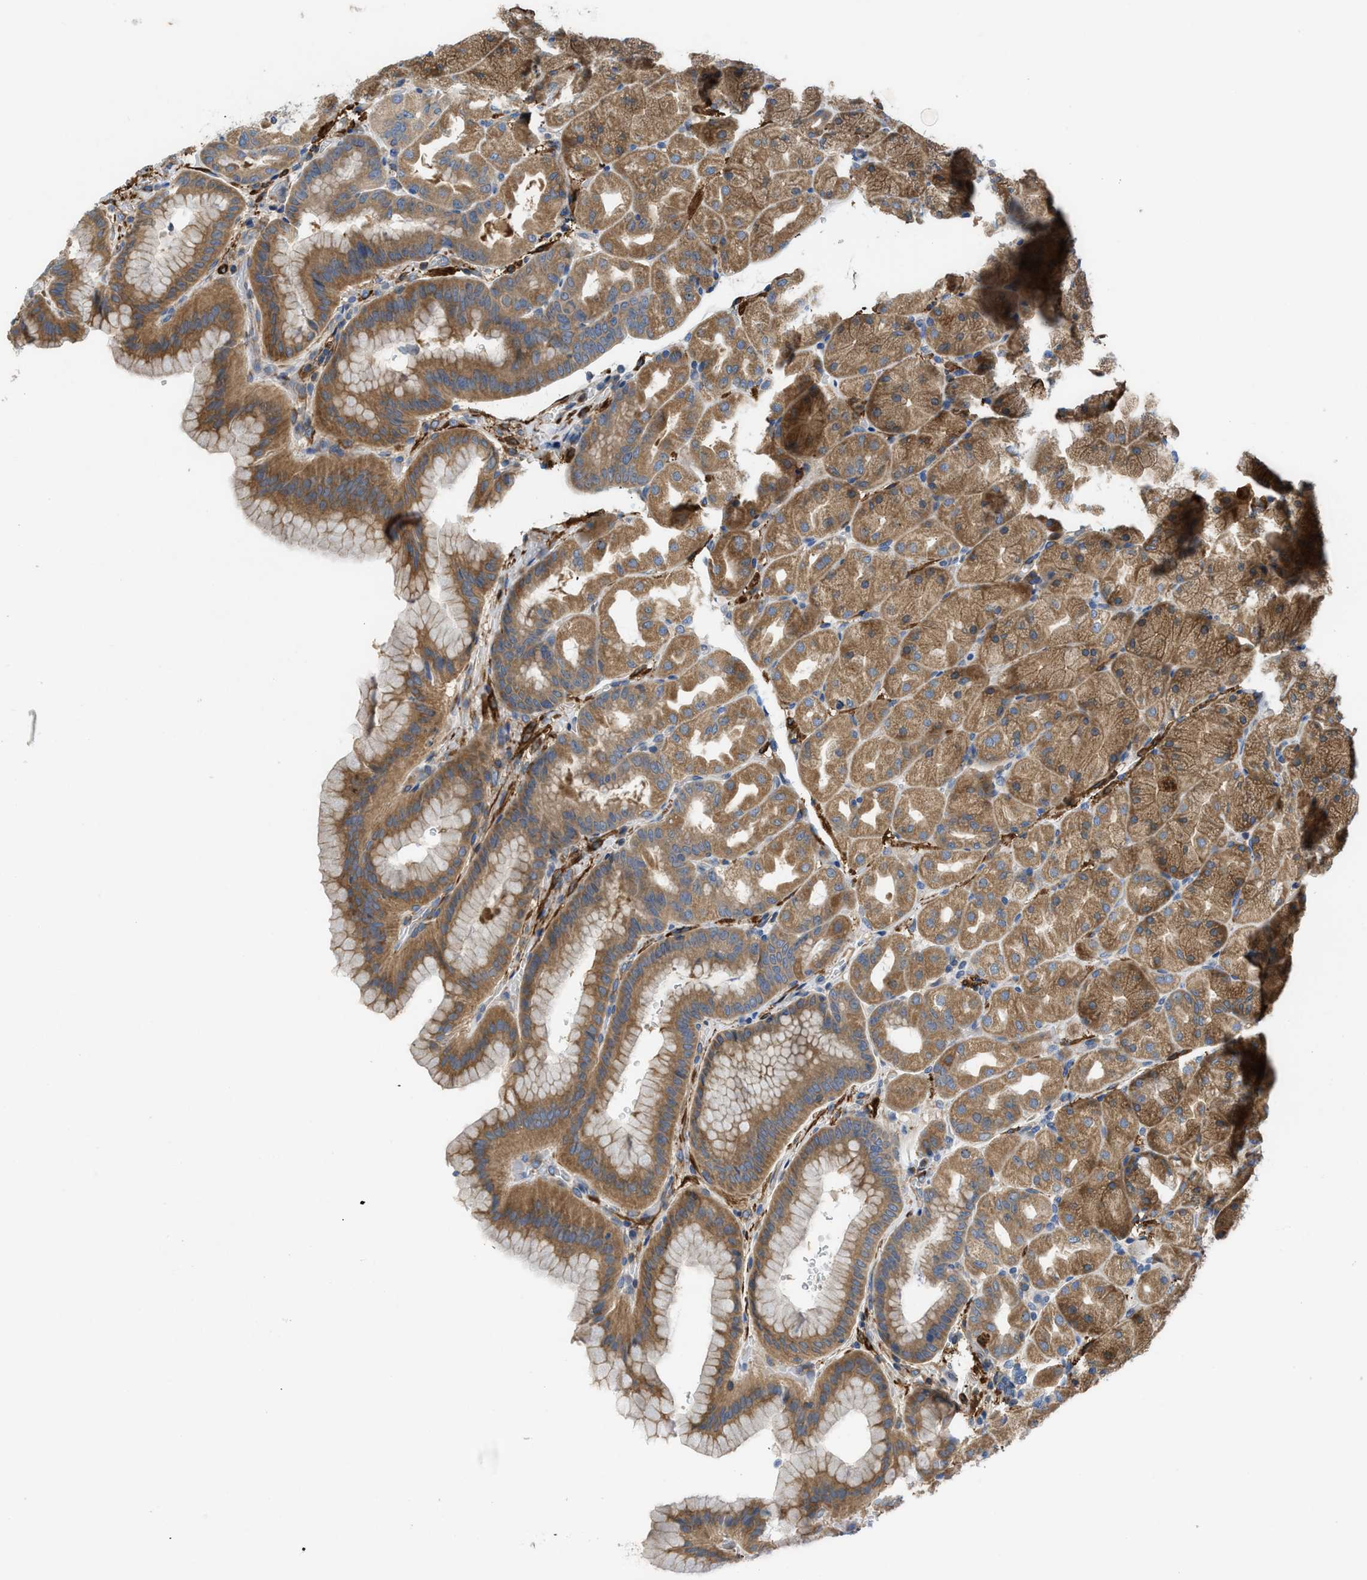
{"staining": {"intensity": "moderate", "quantity": ">75%", "location": "cytoplasmic/membranous"}, "tissue": "stomach", "cell_type": "Glandular cells", "image_type": "normal", "snomed": [{"axis": "morphology", "description": "Normal tissue, NOS"}, {"axis": "morphology", "description": "Carcinoid, malignant, NOS"}, {"axis": "topography", "description": "Stomach, upper"}], "caption": "This micrograph exhibits benign stomach stained with immunohistochemistry (IHC) to label a protein in brown. The cytoplasmic/membranous of glandular cells show moderate positivity for the protein. Nuclei are counter-stained blue.", "gene": "CHKB", "patient": {"sex": "male", "age": 39}}